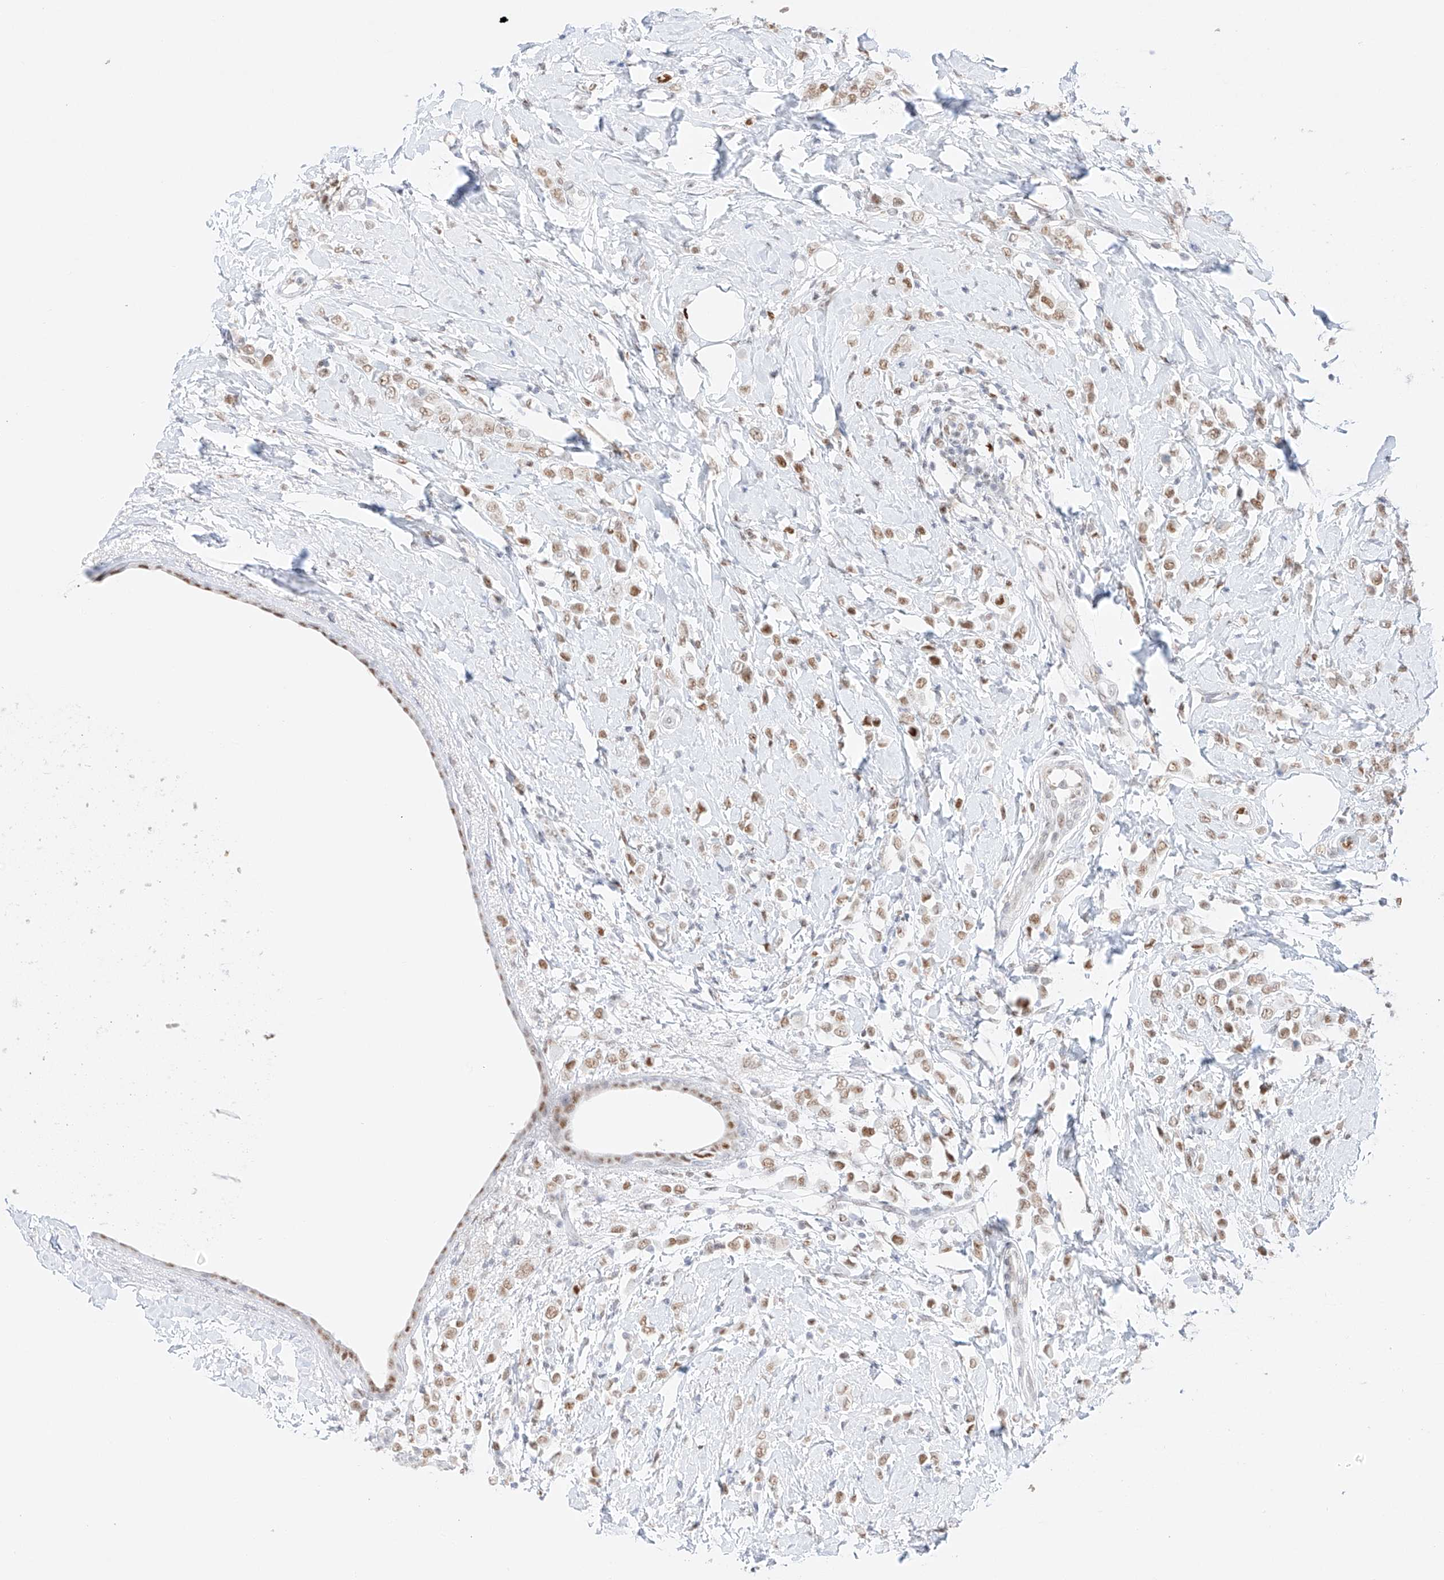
{"staining": {"intensity": "moderate", "quantity": ">75%", "location": "nuclear"}, "tissue": "breast cancer", "cell_type": "Tumor cells", "image_type": "cancer", "snomed": [{"axis": "morphology", "description": "Lobular carcinoma"}, {"axis": "topography", "description": "Breast"}], "caption": "Immunohistochemical staining of human lobular carcinoma (breast) exhibits medium levels of moderate nuclear staining in approximately >75% of tumor cells.", "gene": "APIP", "patient": {"sex": "female", "age": 47}}